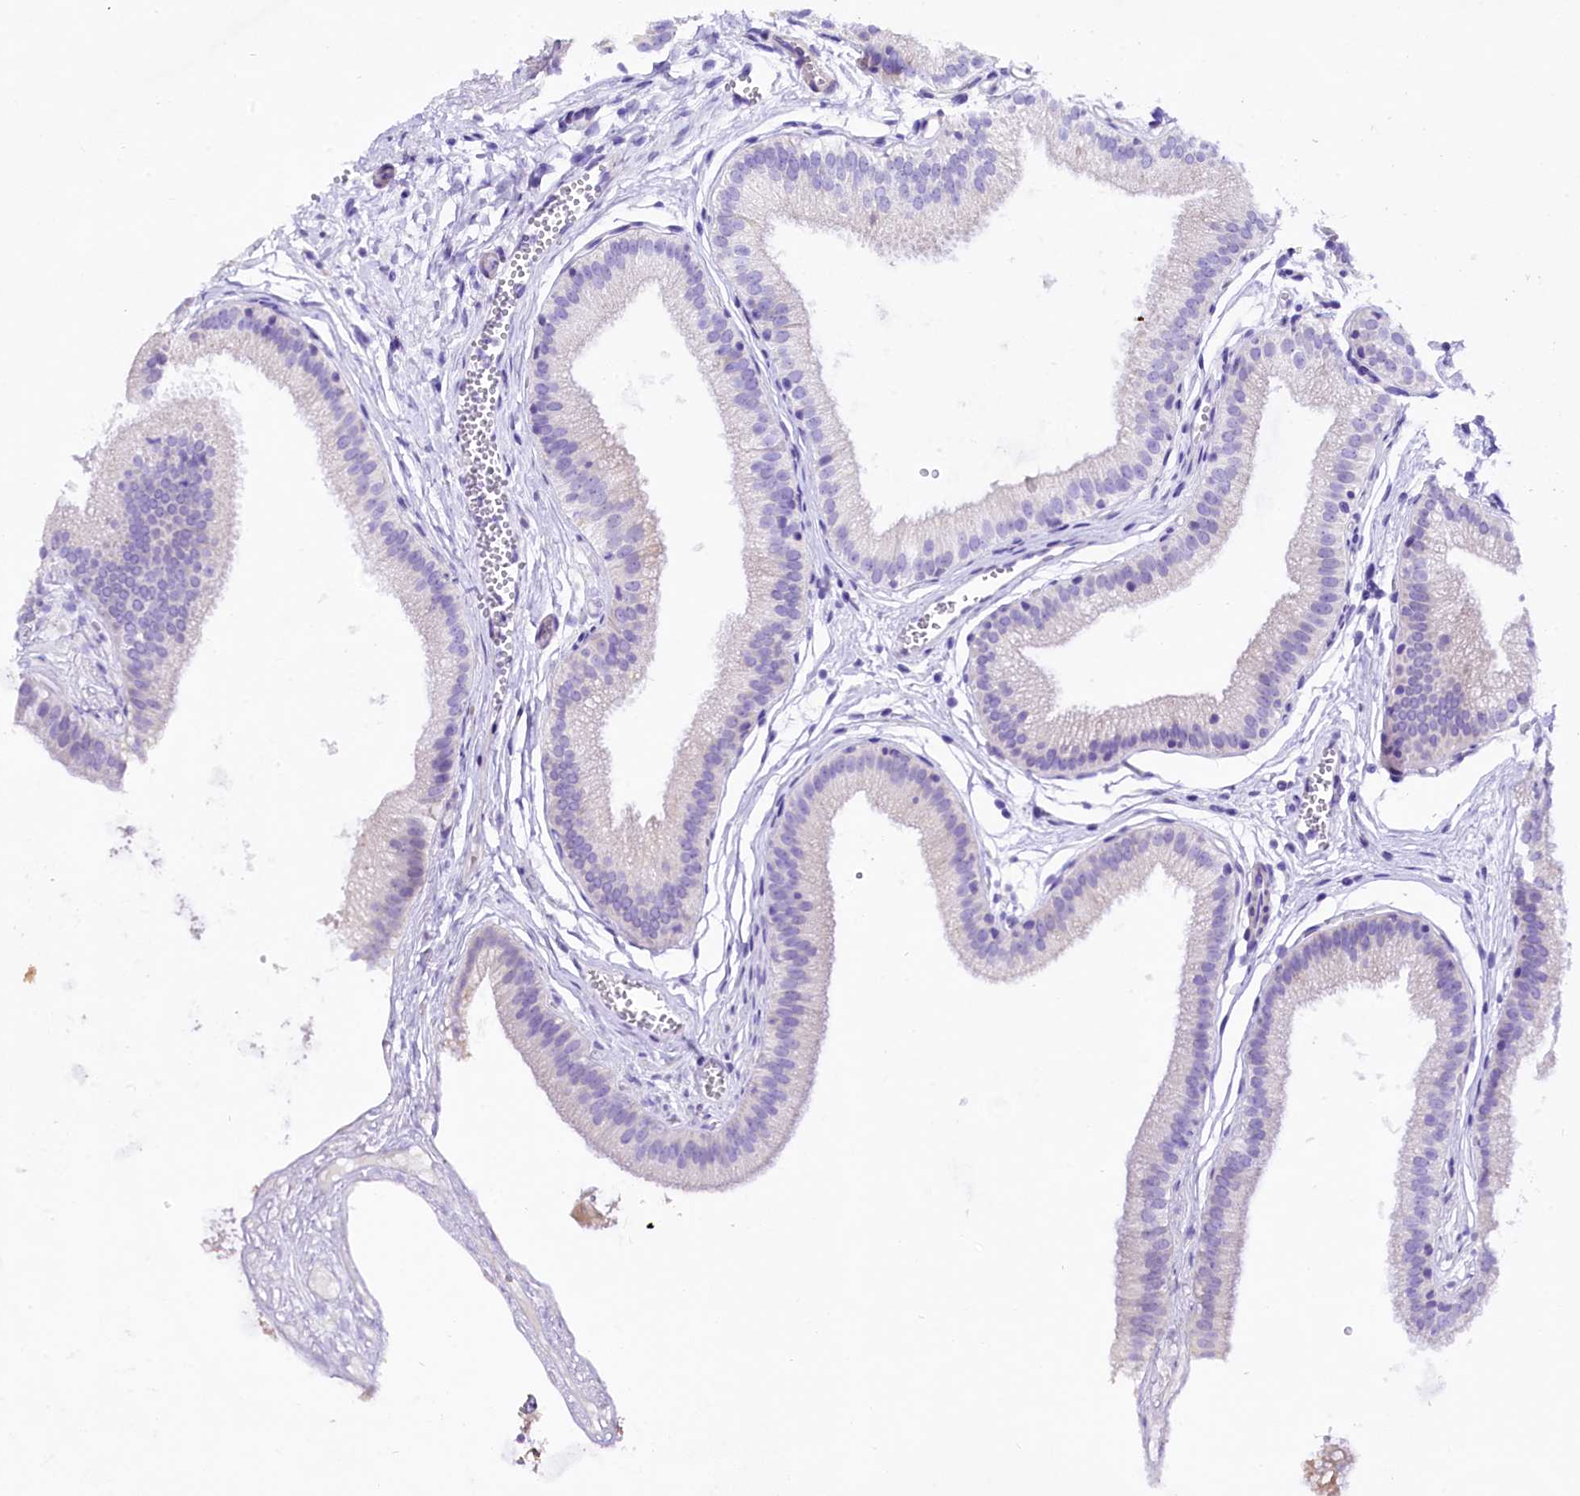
{"staining": {"intensity": "negative", "quantity": "none", "location": "none"}, "tissue": "gallbladder", "cell_type": "Glandular cells", "image_type": "normal", "snomed": [{"axis": "morphology", "description": "Normal tissue, NOS"}, {"axis": "topography", "description": "Gallbladder"}], "caption": "The photomicrograph demonstrates no staining of glandular cells in unremarkable gallbladder. Nuclei are stained in blue.", "gene": "CMTR2", "patient": {"sex": "female", "age": 54}}